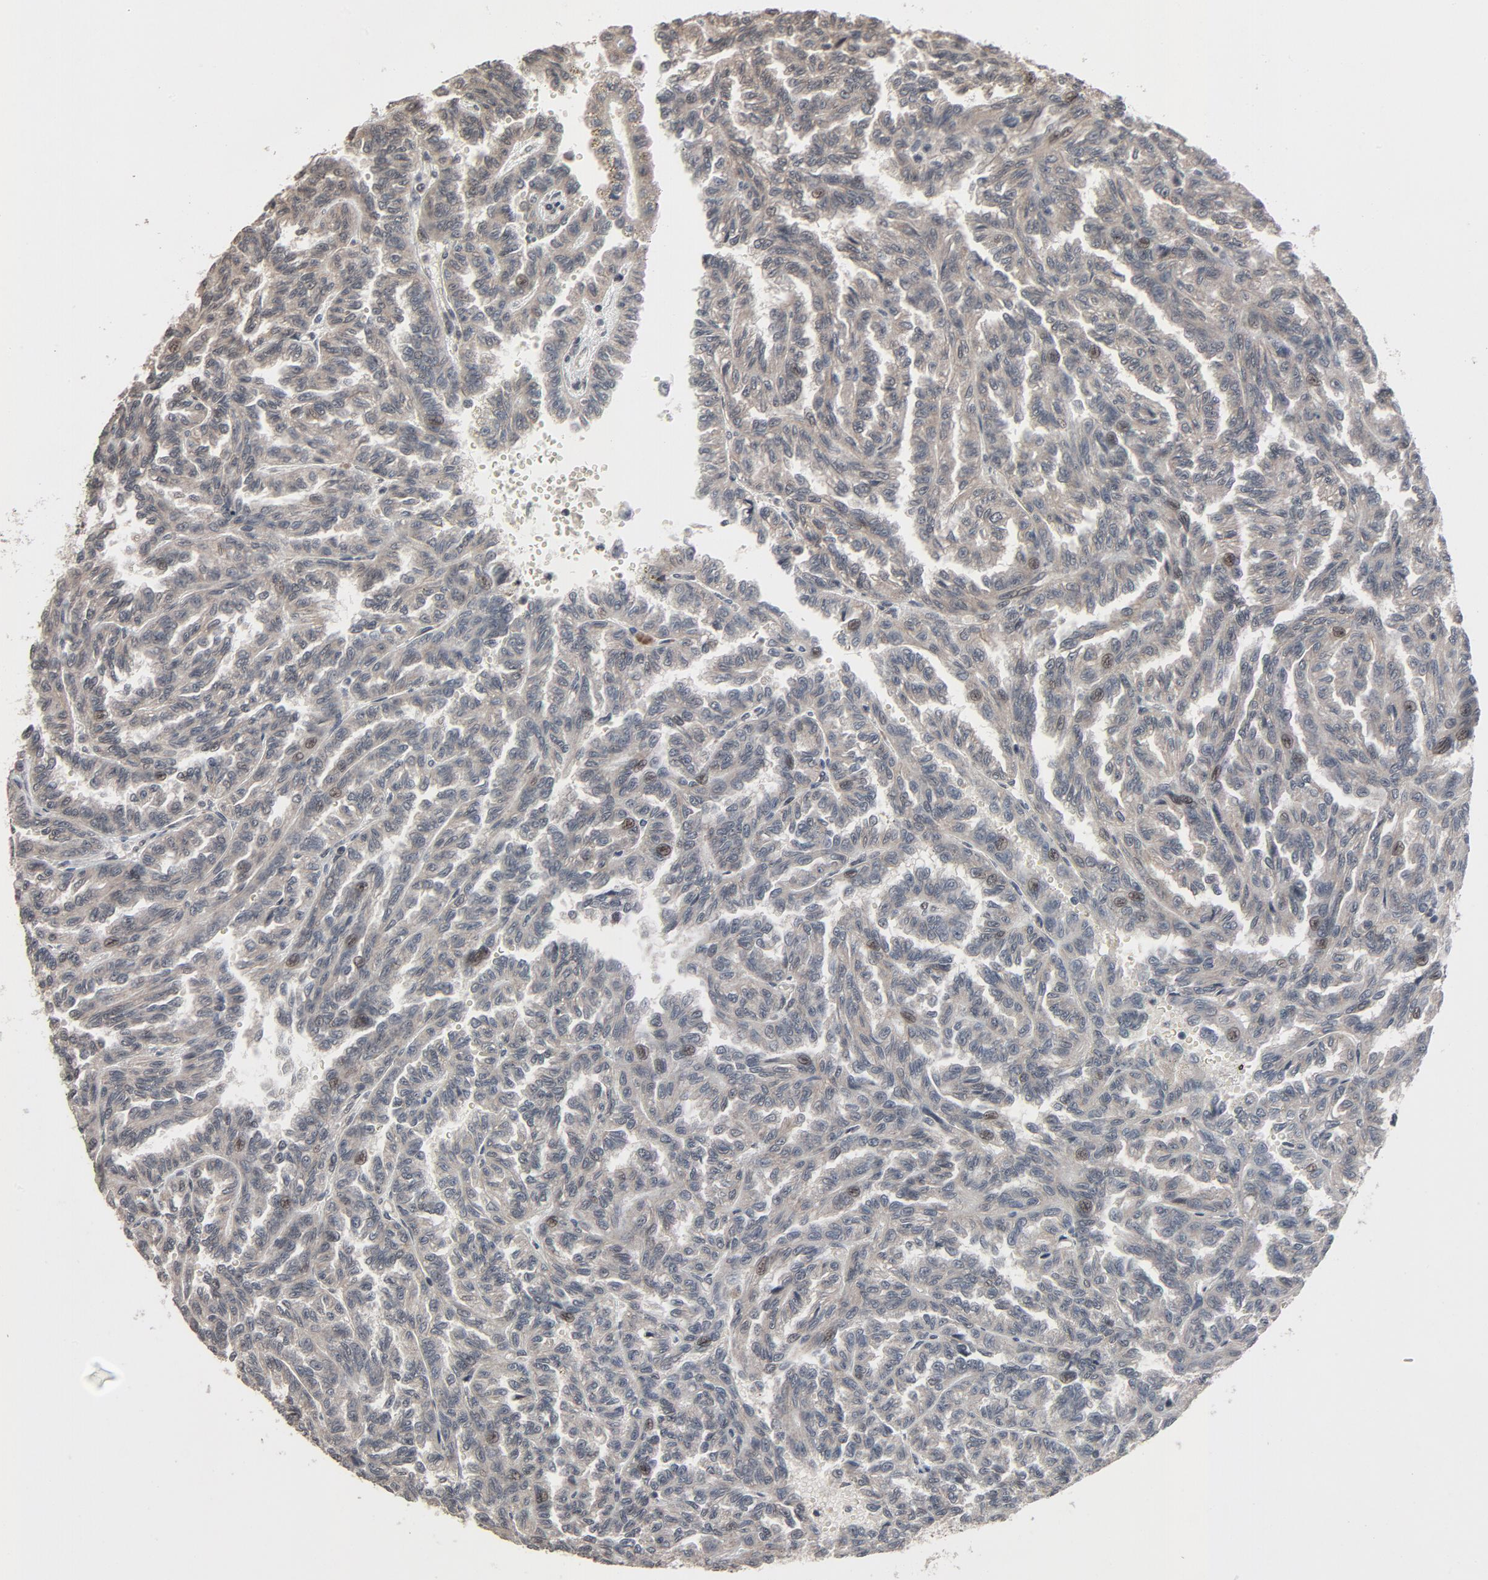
{"staining": {"intensity": "weak", "quantity": ">75%", "location": "cytoplasmic/membranous,nuclear"}, "tissue": "renal cancer", "cell_type": "Tumor cells", "image_type": "cancer", "snomed": [{"axis": "morphology", "description": "Inflammation, NOS"}, {"axis": "morphology", "description": "Adenocarcinoma, NOS"}, {"axis": "topography", "description": "Kidney"}], "caption": "Protein expression by immunohistochemistry (IHC) exhibits weak cytoplasmic/membranous and nuclear positivity in approximately >75% of tumor cells in renal cancer. Ihc stains the protein in brown and the nuclei are stained blue.", "gene": "POM121", "patient": {"sex": "male", "age": 68}}